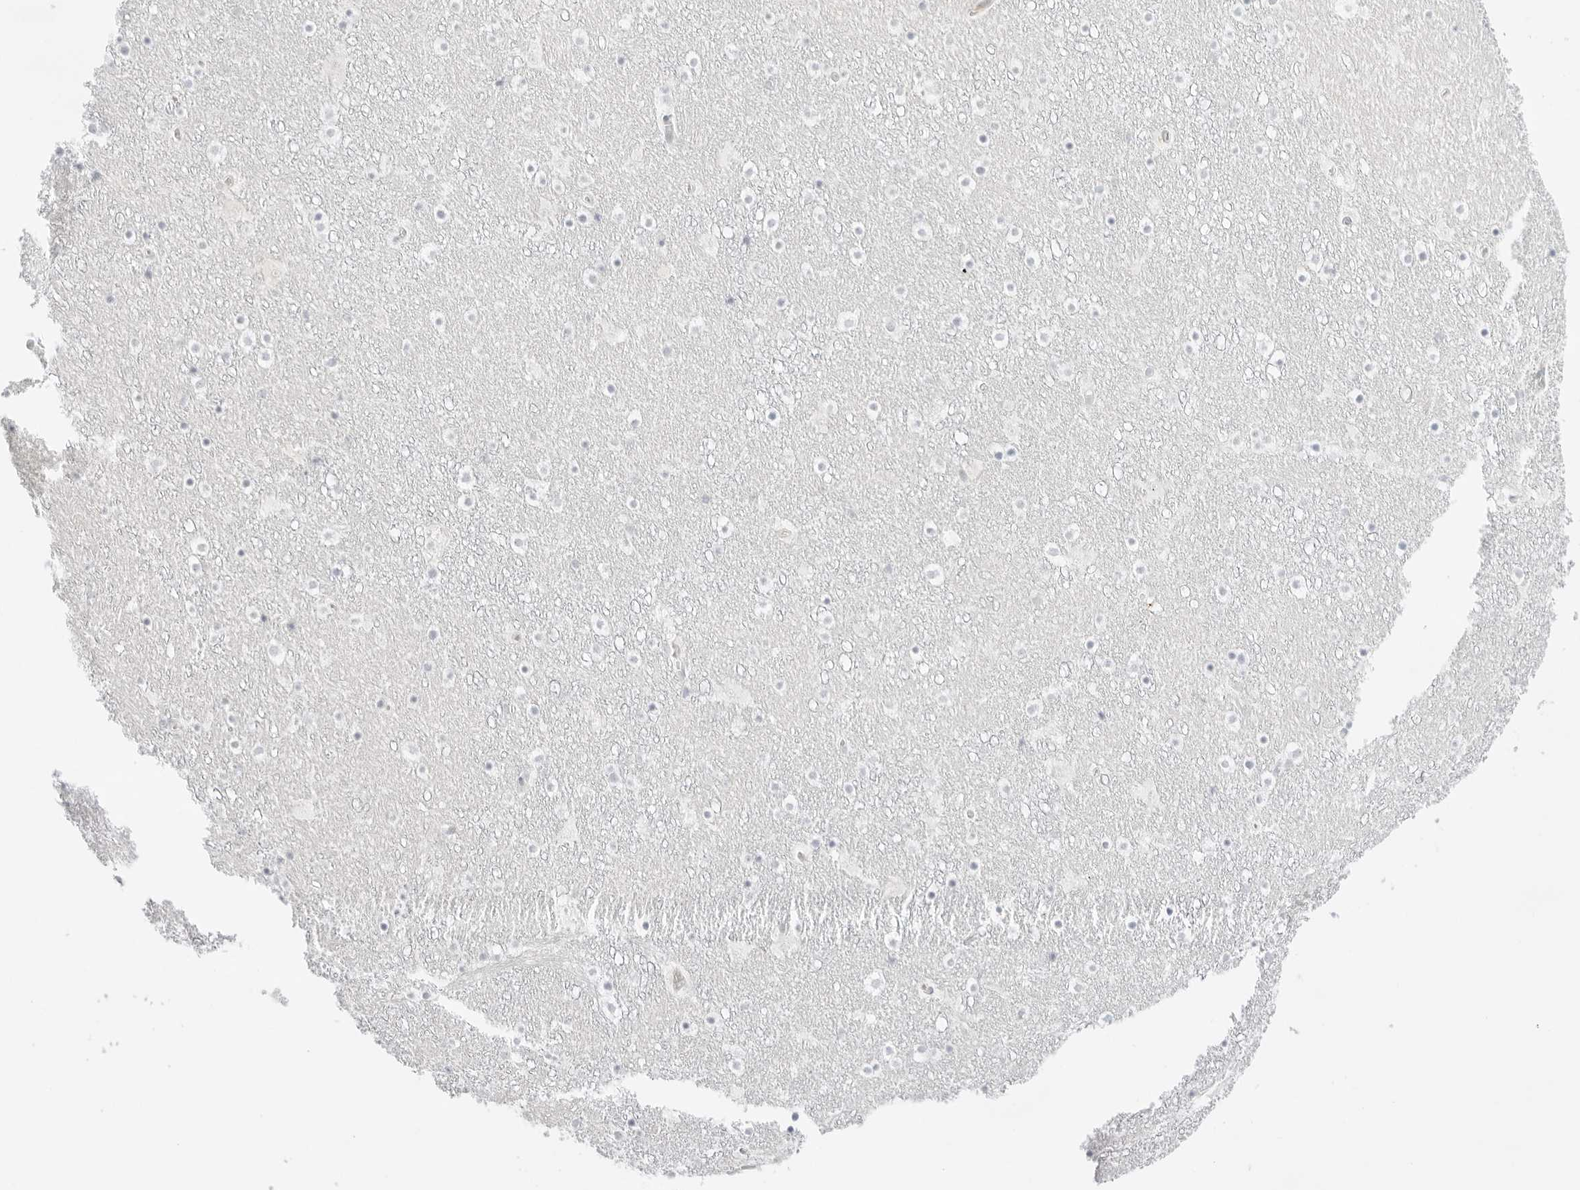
{"staining": {"intensity": "negative", "quantity": "none", "location": "none"}, "tissue": "caudate", "cell_type": "Glial cells", "image_type": "normal", "snomed": [{"axis": "morphology", "description": "Normal tissue, NOS"}, {"axis": "topography", "description": "Lateral ventricle wall"}], "caption": "There is no significant positivity in glial cells of caudate.", "gene": "TNFRSF14", "patient": {"sex": "male", "age": 45}}